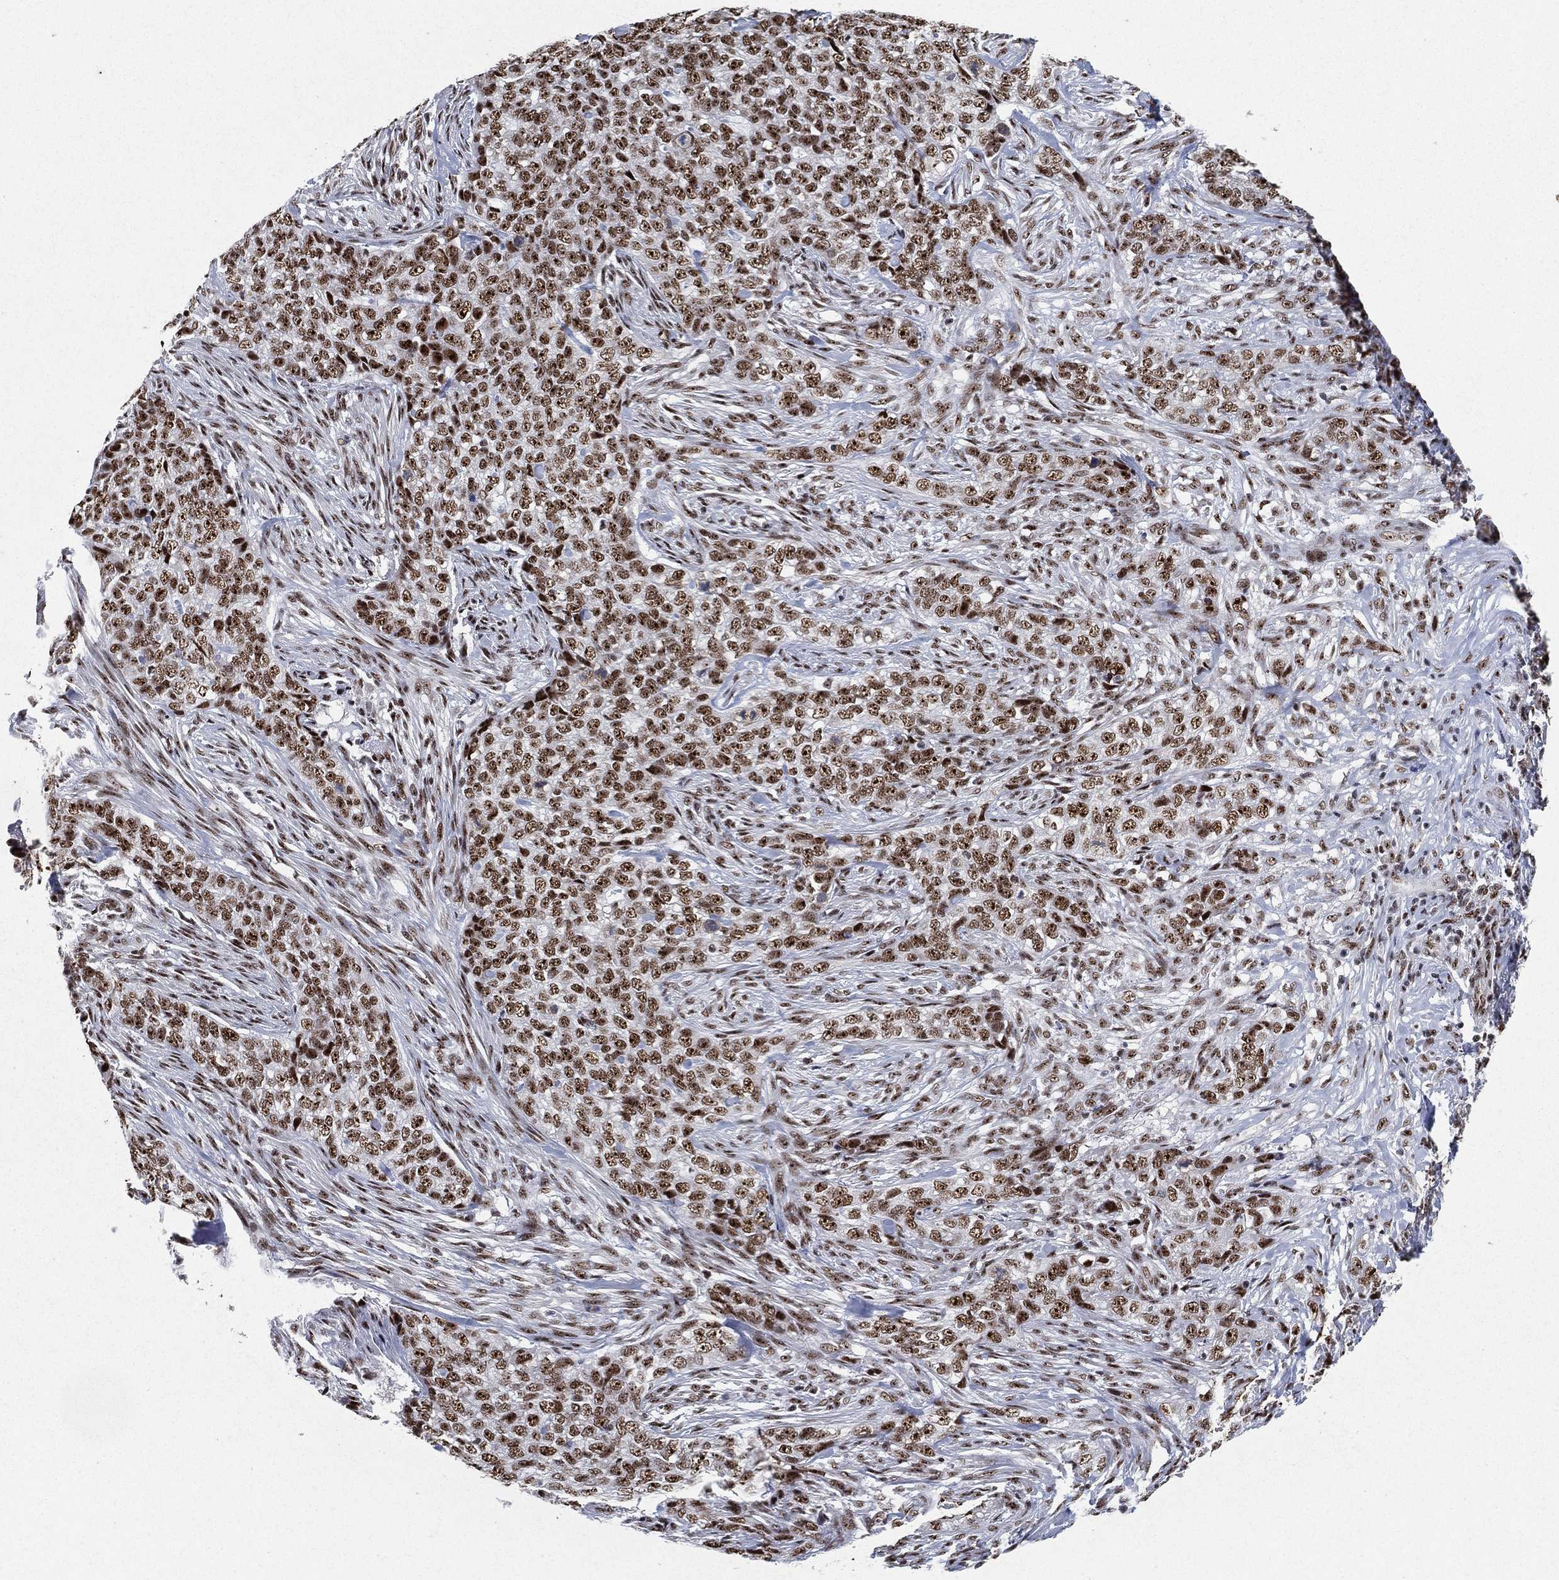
{"staining": {"intensity": "strong", "quantity": ">75%", "location": "nuclear"}, "tissue": "skin cancer", "cell_type": "Tumor cells", "image_type": "cancer", "snomed": [{"axis": "morphology", "description": "Basal cell carcinoma"}, {"axis": "topography", "description": "Skin"}], "caption": "A photomicrograph of human skin basal cell carcinoma stained for a protein shows strong nuclear brown staining in tumor cells.", "gene": "DDX27", "patient": {"sex": "female", "age": 69}}